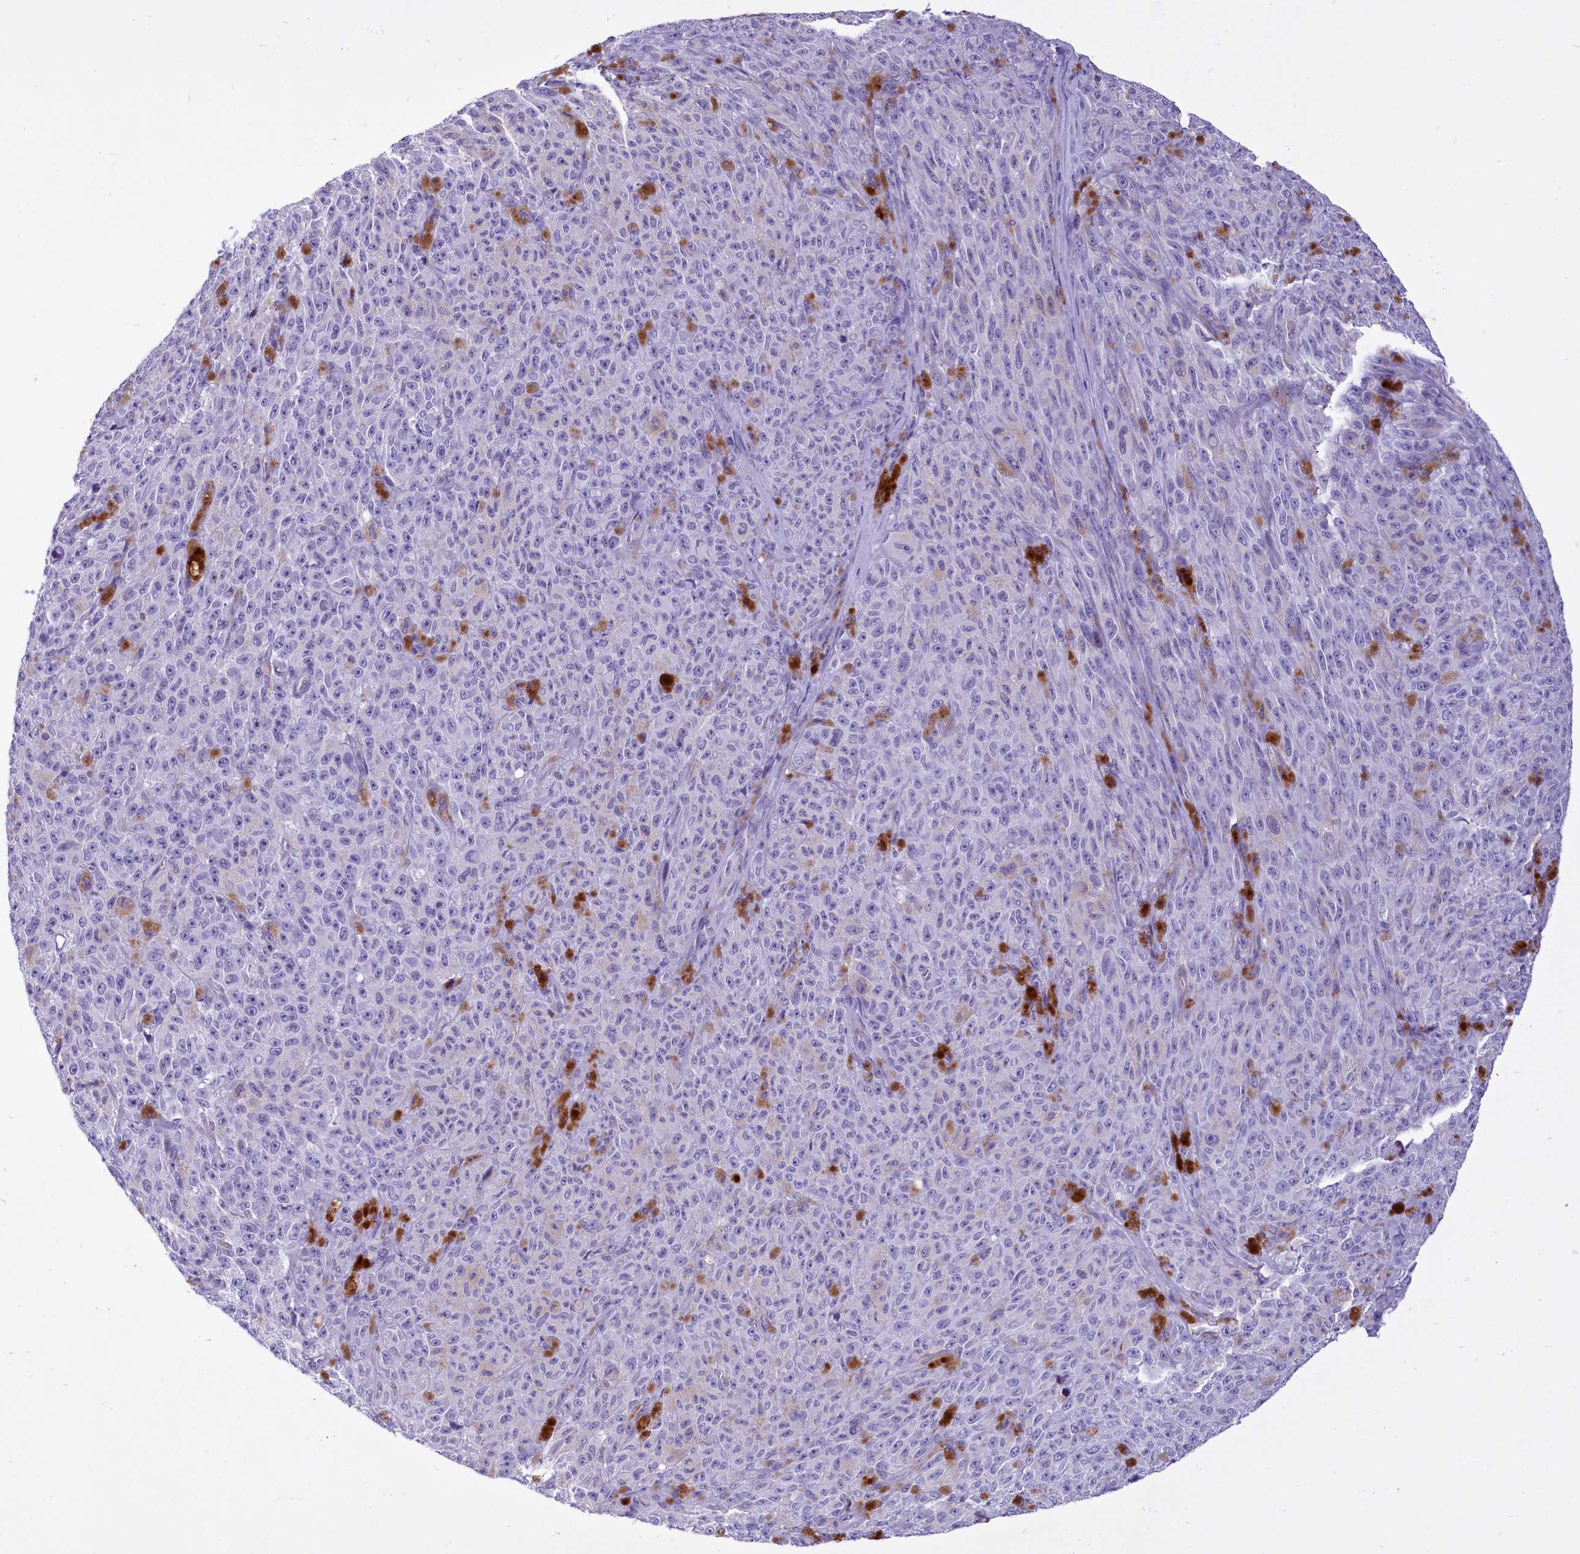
{"staining": {"intensity": "negative", "quantity": "none", "location": "none"}, "tissue": "melanoma", "cell_type": "Tumor cells", "image_type": "cancer", "snomed": [{"axis": "morphology", "description": "Malignant melanoma, NOS"}, {"axis": "topography", "description": "Skin"}], "caption": "There is no significant expression in tumor cells of malignant melanoma.", "gene": "PROCR", "patient": {"sex": "female", "age": 82}}